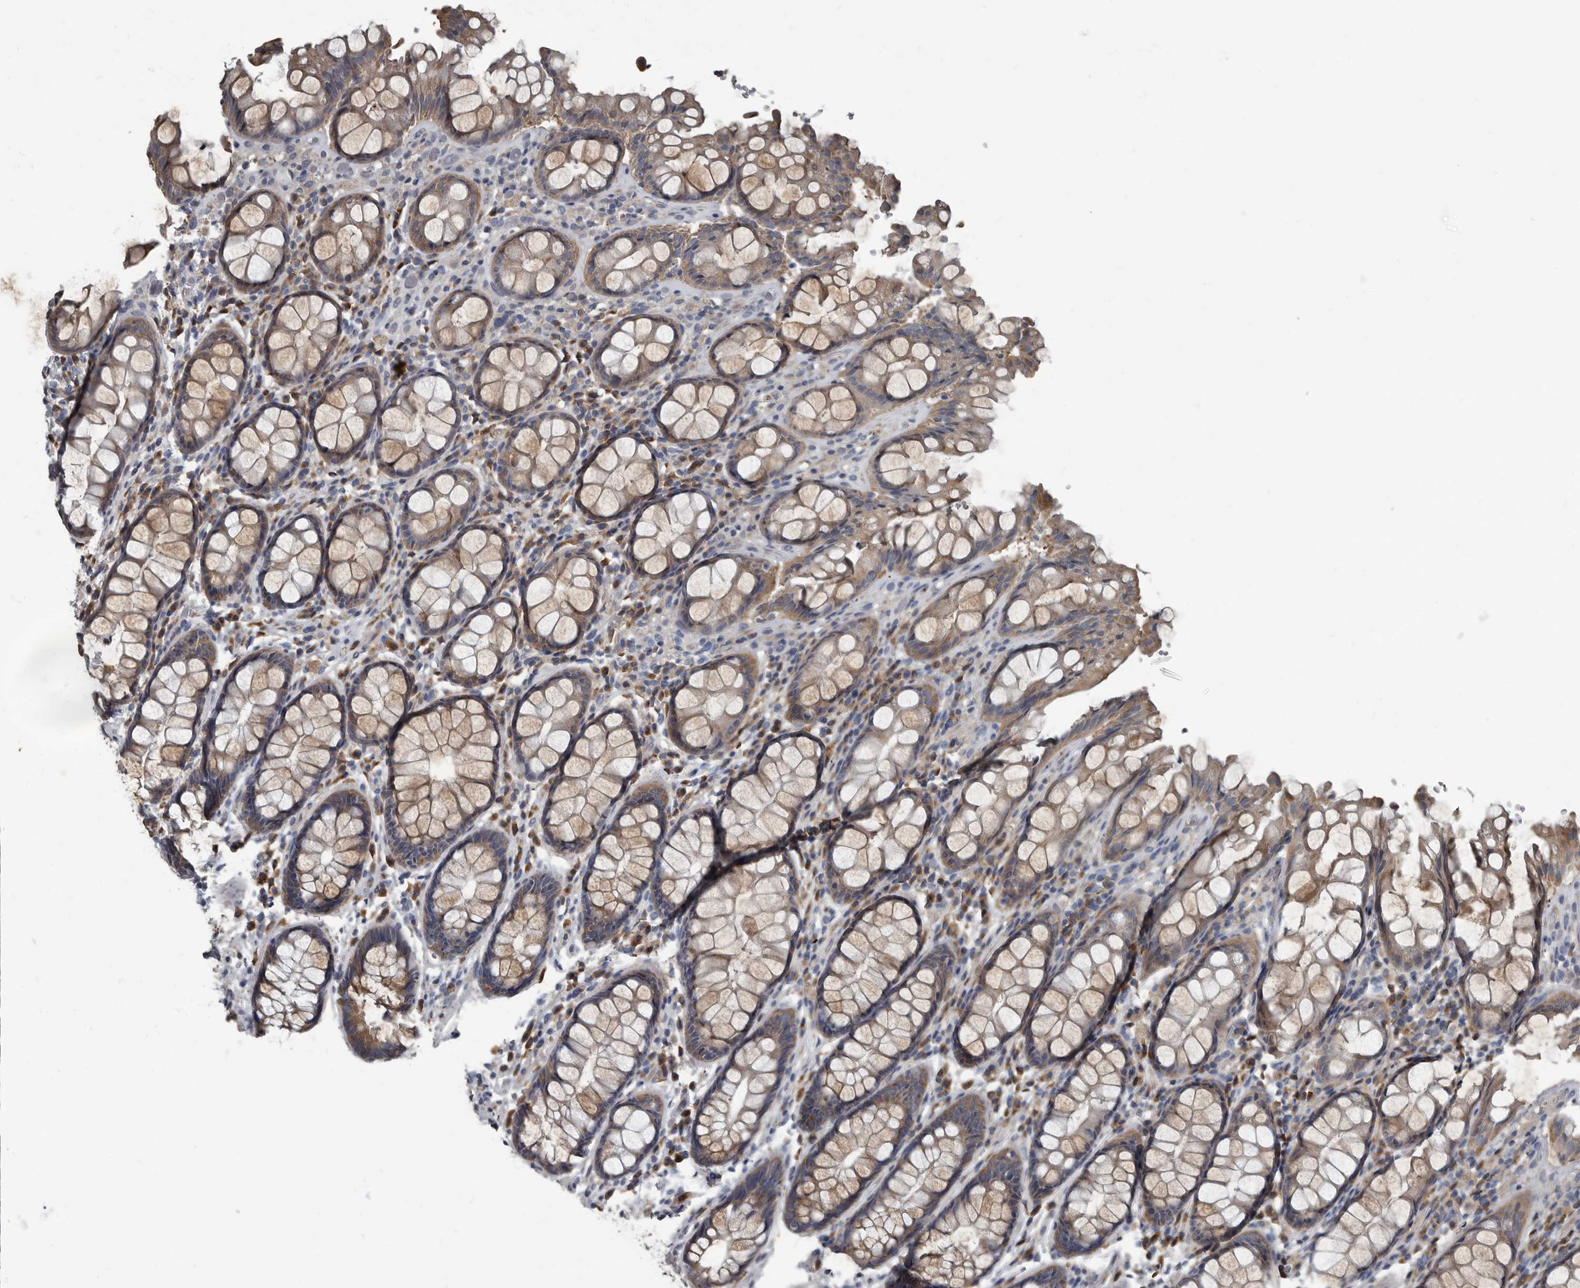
{"staining": {"intensity": "moderate", "quantity": ">75%", "location": "cytoplasmic/membranous"}, "tissue": "rectum", "cell_type": "Glandular cells", "image_type": "normal", "snomed": [{"axis": "morphology", "description": "Normal tissue, NOS"}, {"axis": "topography", "description": "Rectum"}], "caption": "Benign rectum demonstrates moderate cytoplasmic/membranous positivity in approximately >75% of glandular cells, visualized by immunohistochemistry.", "gene": "TPD52L1", "patient": {"sex": "male", "age": 64}}